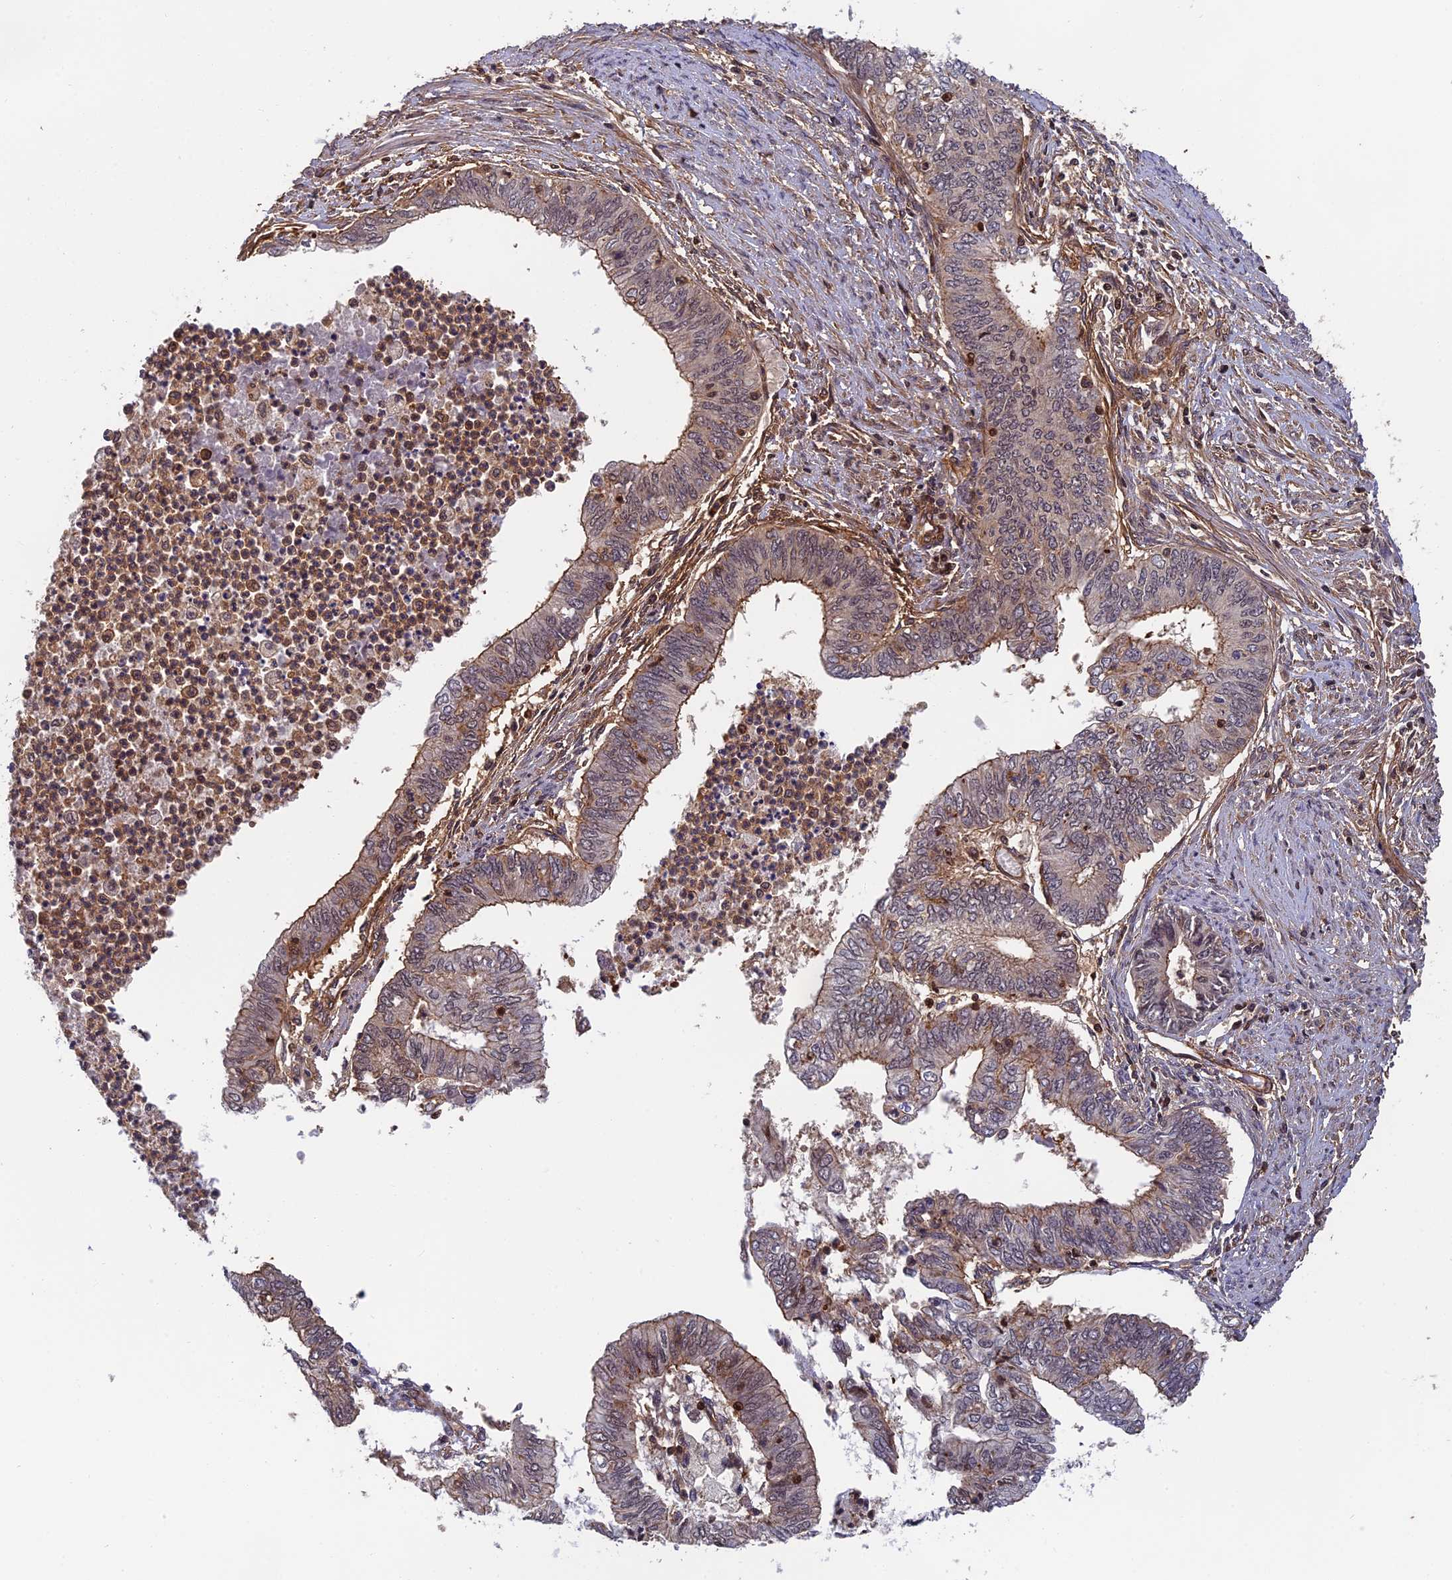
{"staining": {"intensity": "moderate", "quantity": "25%-75%", "location": "cytoplasmic/membranous"}, "tissue": "endometrial cancer", "cell_type": "Tumor cells", "image_type": "cancer", "snomed": [{"axis": "morphology", "description": "Adenocarcinoma, NOS"}, {"axis": "topography", "description": "Endometrium"}], "caption": "Moderate cytoplasmic/membranous positivity for a protein is seen in about 25%-75% of tumor cells of adenocarcinoma (endometrial) using immunohistochemistry.", "gene": "OSBPL1A", "patient": {"sex": "female", "age": 68}}